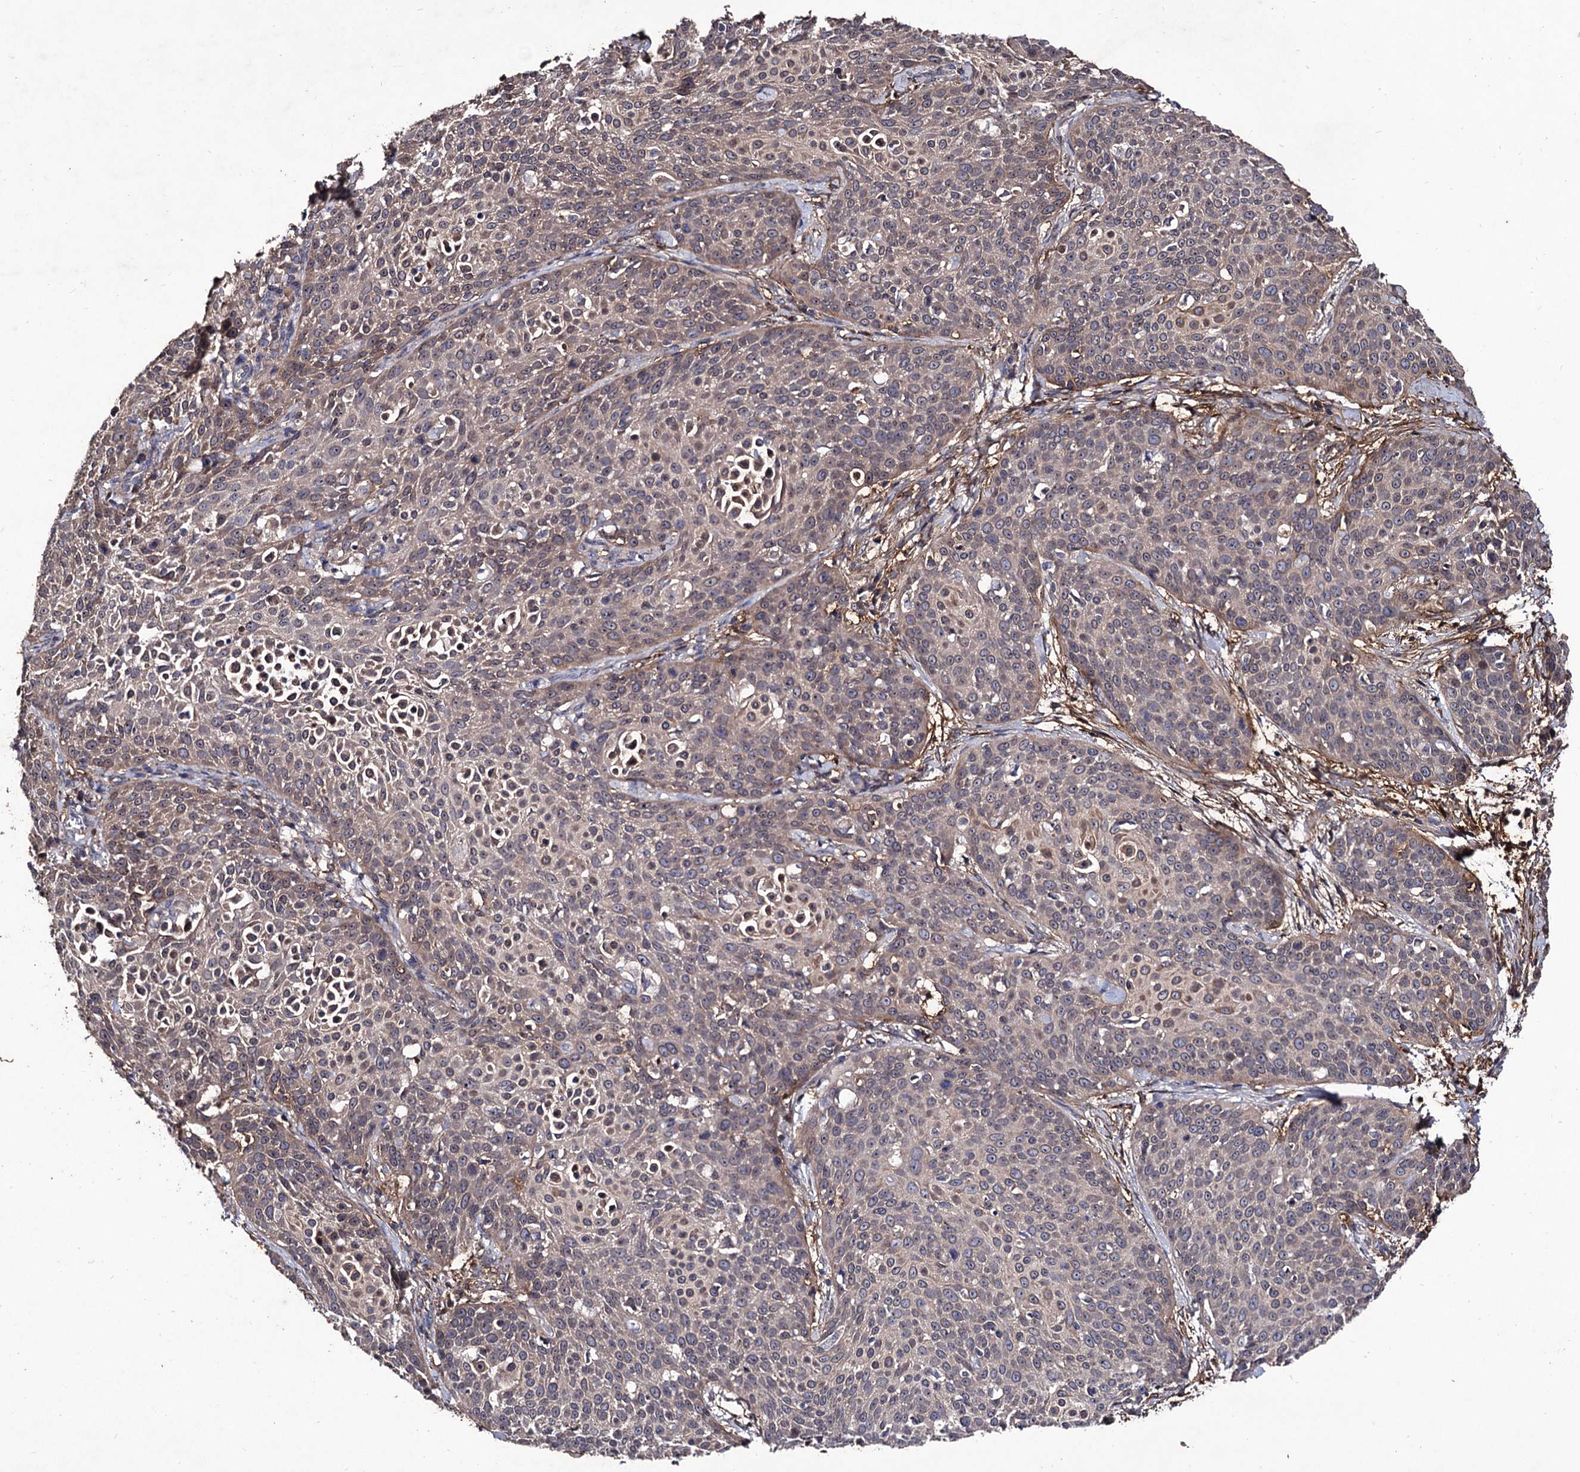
{"staining": {"intensity": "weak", "quantity": "<25%", "location": "cytoplasmic/membranous"}, "tissue": "cervical cancer", "cell_type": "Tumor cells", "image_type": "cancer", "snomed": [{"axis": "morphology", "description": "Squamous cell carcinoma, NOS"}, {"axis": "topography", "description": "Cervix"}], "caption": "The micrograph displays no staining of tumor cells in cervical squamous cell carcinoma. (DAB IHC visualized using brightfield microscopy, high magnification).", "gene": "MYO1H", "patient": {"sex": "female", "age": 38}}